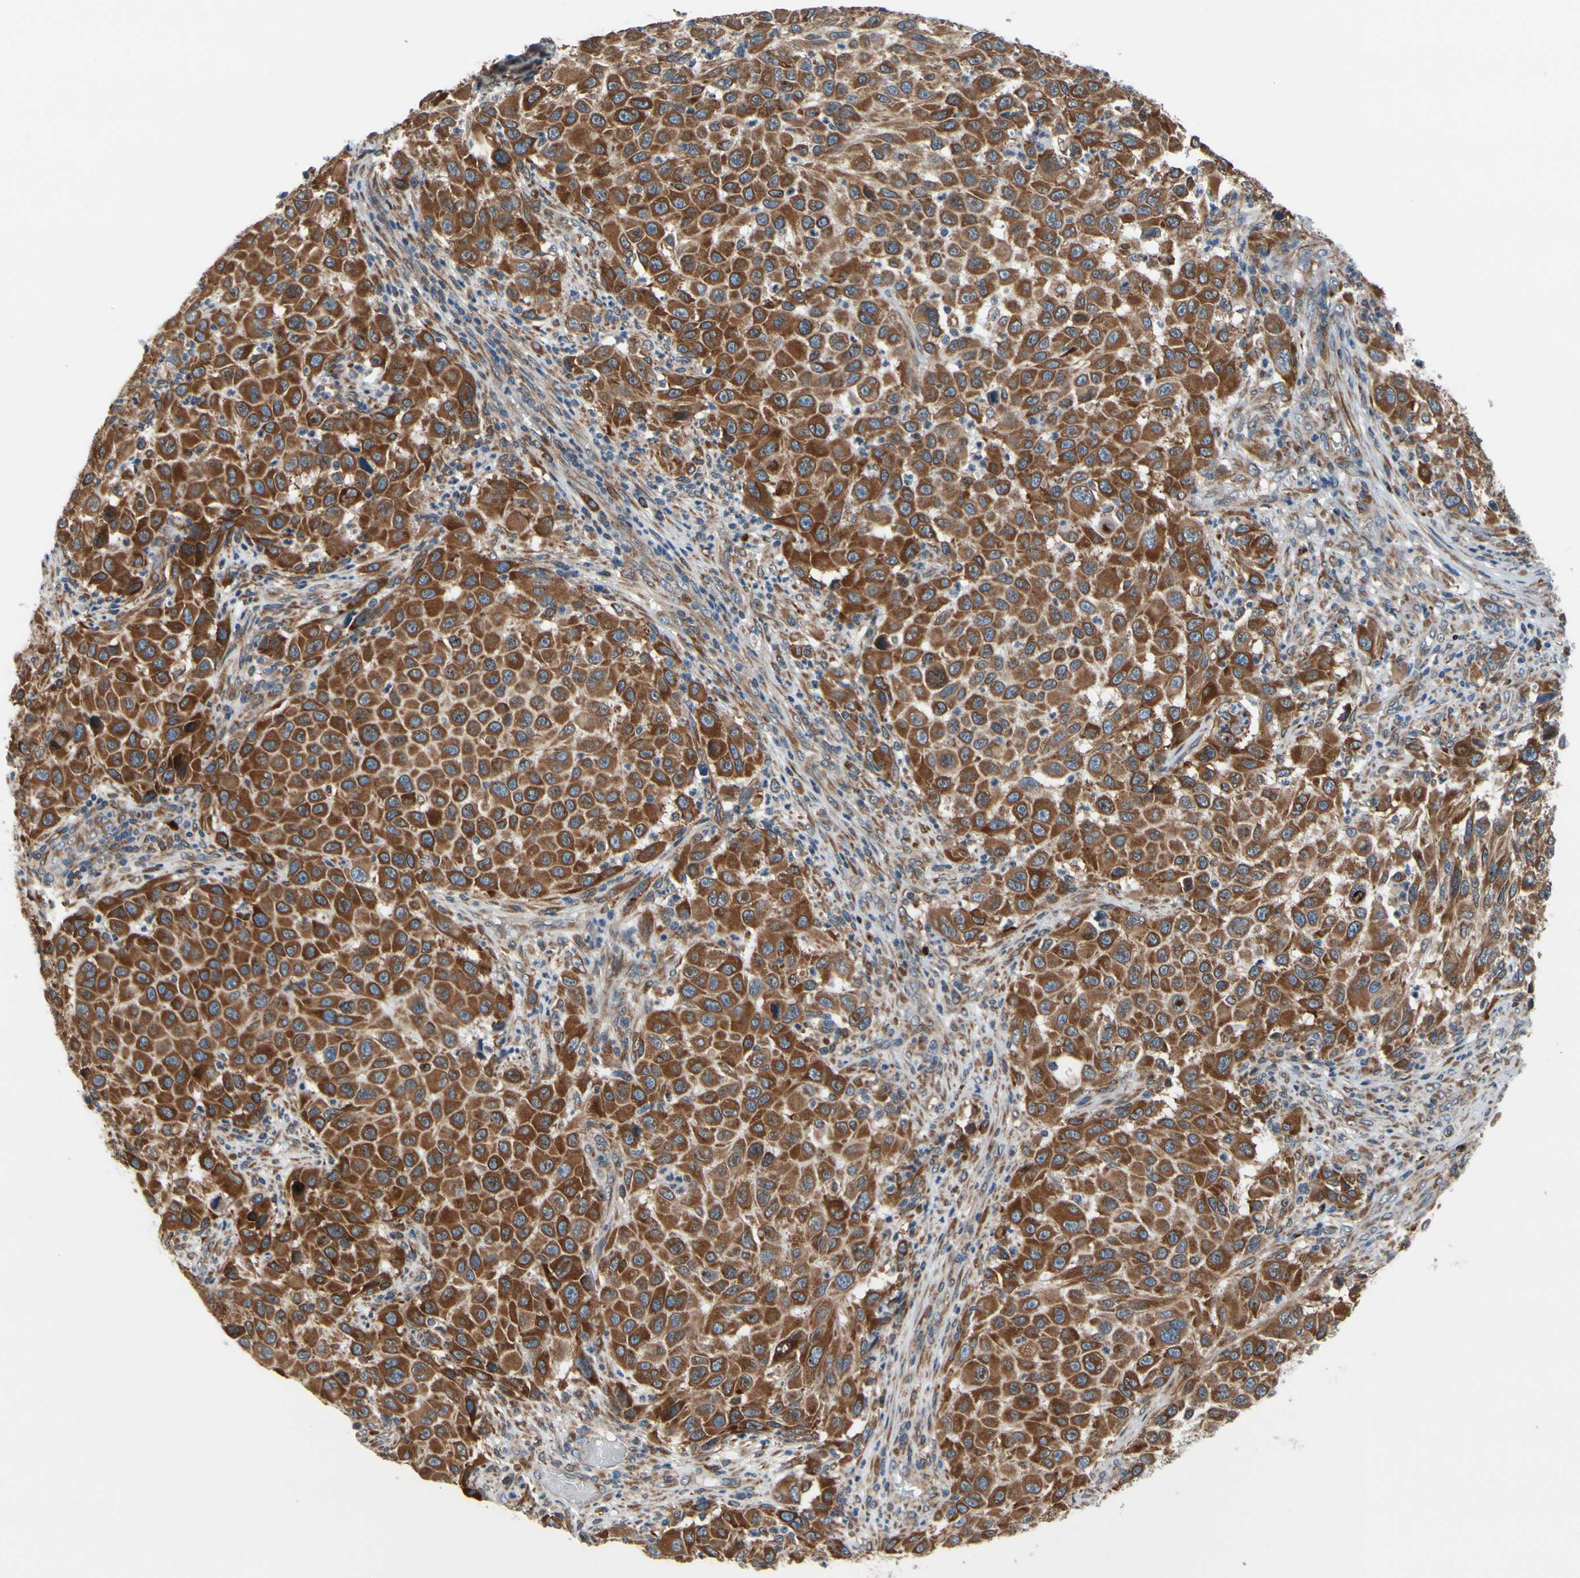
{"staining": {"intensity": "strong", "quantity": ">75%", "location": "cytoplasmic/membranous"}, "tissue": "melanoma", "cell_type": "Tumor cells", "image_type": "cancer", "snomed": [{"axis": "morphology", "description": "Malignant melanoma, Metastatic site"}, {"axis": "topography", "description": "Lymph node"}], "caption": "Human malignant melanoma (metastatic site) stained for a protein (brown) demonstrates strong cytoplasmic/membranous positive expression in about >75% of tumor cells.", "gene": "CLCC1", "patient": {"sex": "male", "age": 61}}